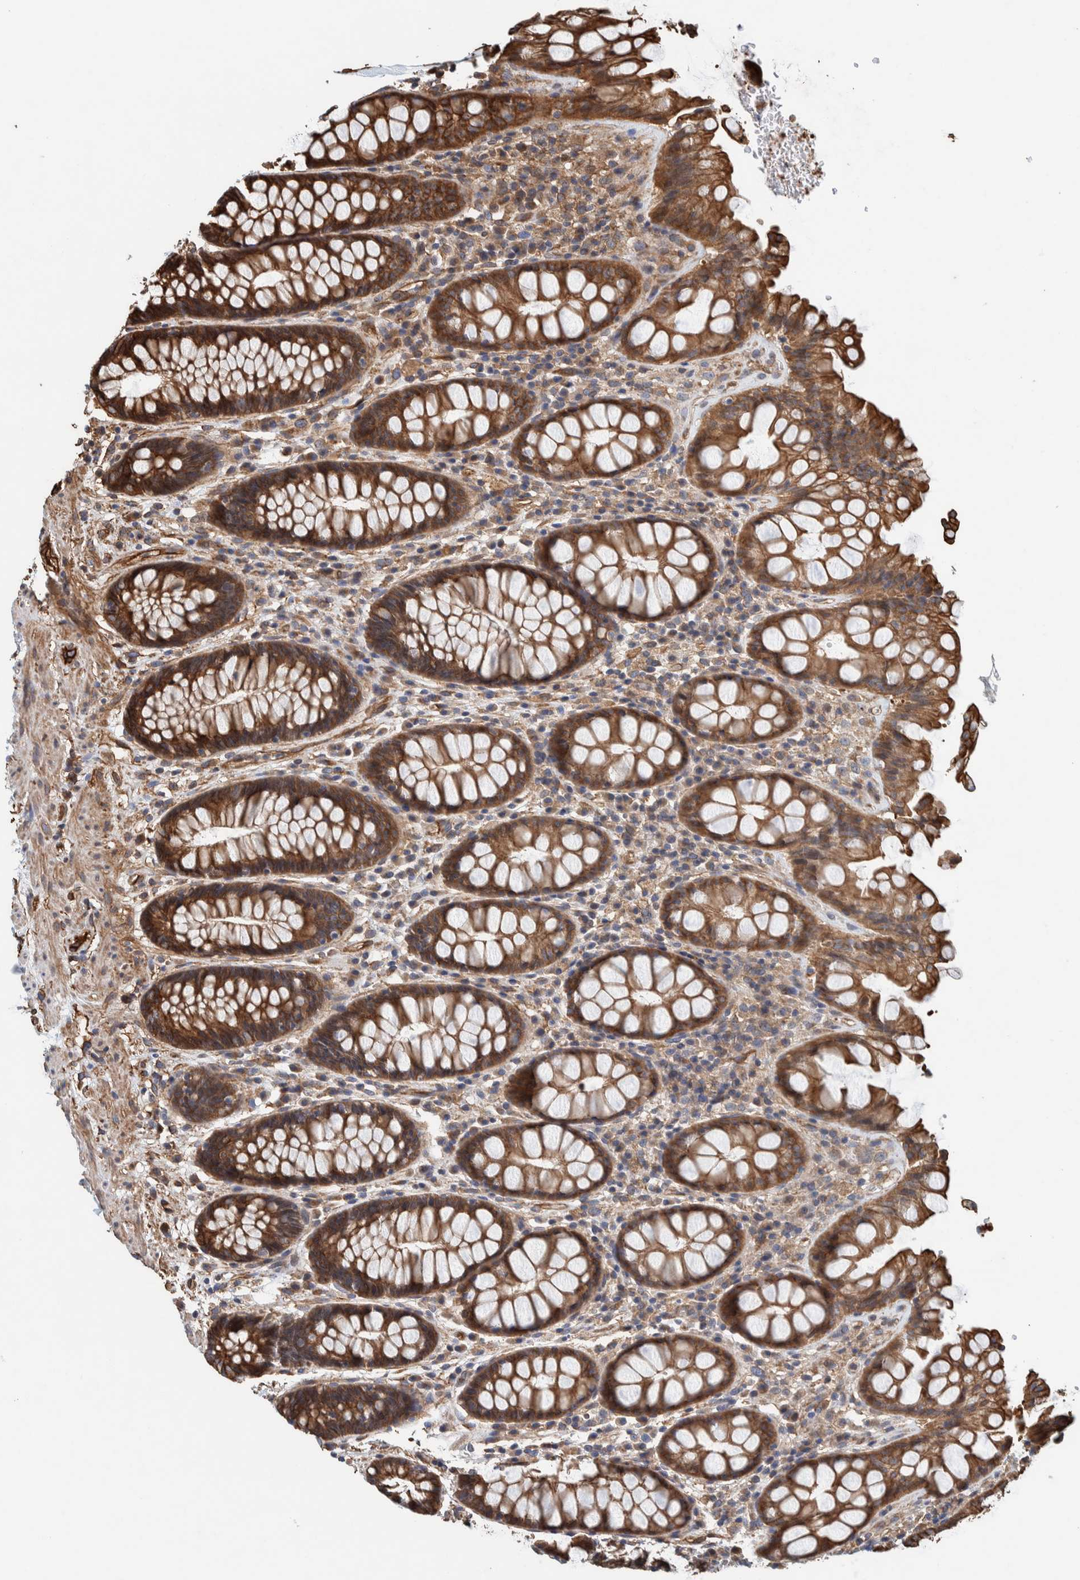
{"staining": {"intensity": "strong", "quantity": ">75%", "location": "cytoplasmic/membranous"}, "tissue": "rectum", "cell_type": "Glandular cells", "image_type": "normal", "snomed": [{"axis": "morphology", "description": "Normal tissue, NOS"}, {"axis": "topography", "description": "Rectum"}], "caption": "Human rectum stained for a protein (brown) demonstrates strong cytoplasmic/membranous positive expression in approximately >75% of glandular cells.", "gene": "PKD1L1", "patient": {"sex": "male", "age": 64}}